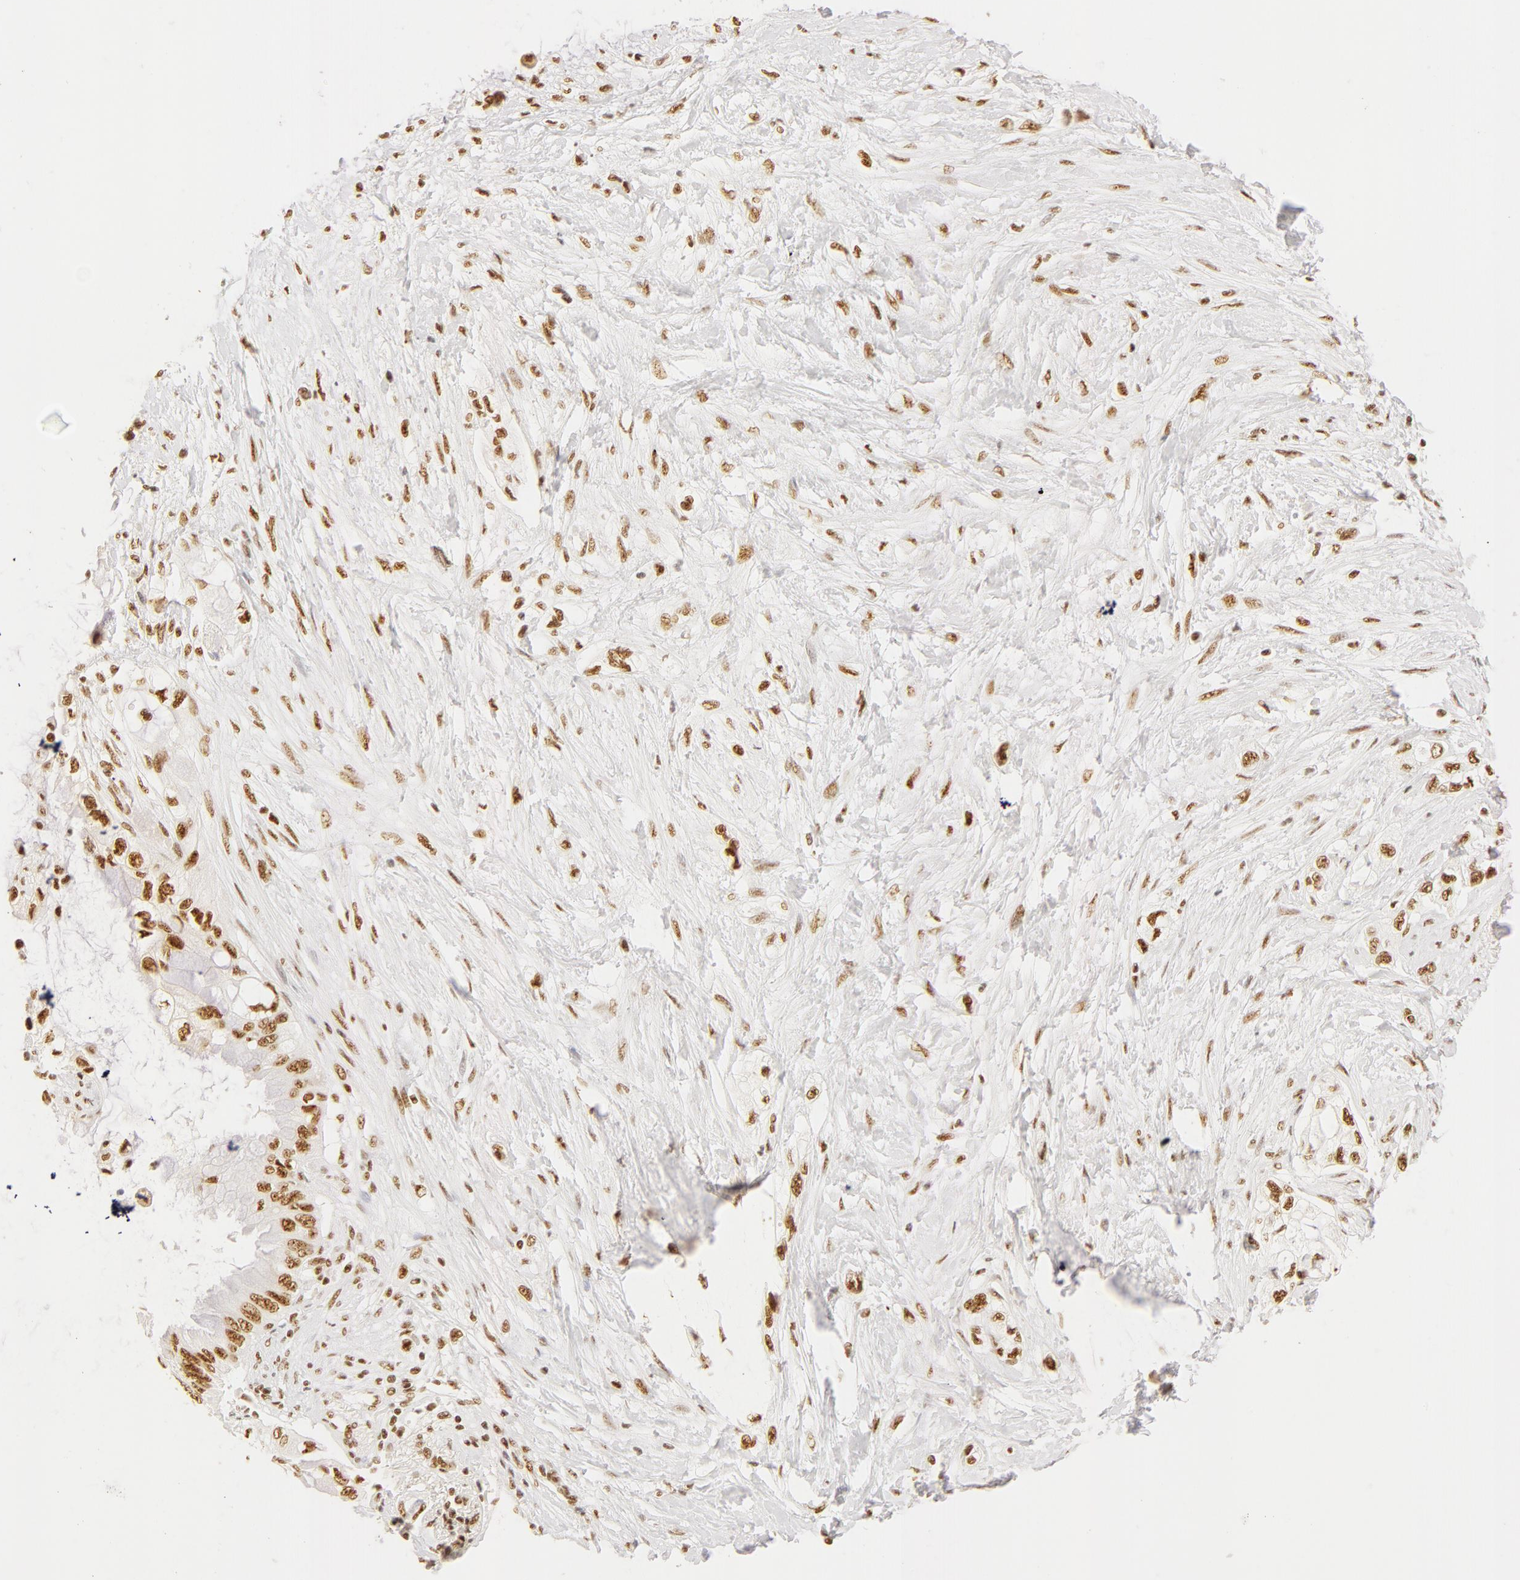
{"staining": {"intensity": "moderate", "quantity": ">75%", "location": "nuclear"}, "tissue": "pancreatic cancer", "cell_type": "Tumor cells", "image_type": "cancer", "snomed": [{"axis": "morphology", "description": "Adenocarcinoma, NOS"}, {"axis": "topography", "description": "Pancreas"}], "caption": "The image shows staining of adenocarcinoma (pancreatic), revealing moderate nuclear protein expression (brown color) within tumor cells. The staining is performed using DAB (3,3'-diaminobenzidine) brown chromogen to label protein expression. The nuclei are counter-stained blue using hematoxylin.", "gene": "RBM39", "patient": {"sex": "female", "age": 70}}